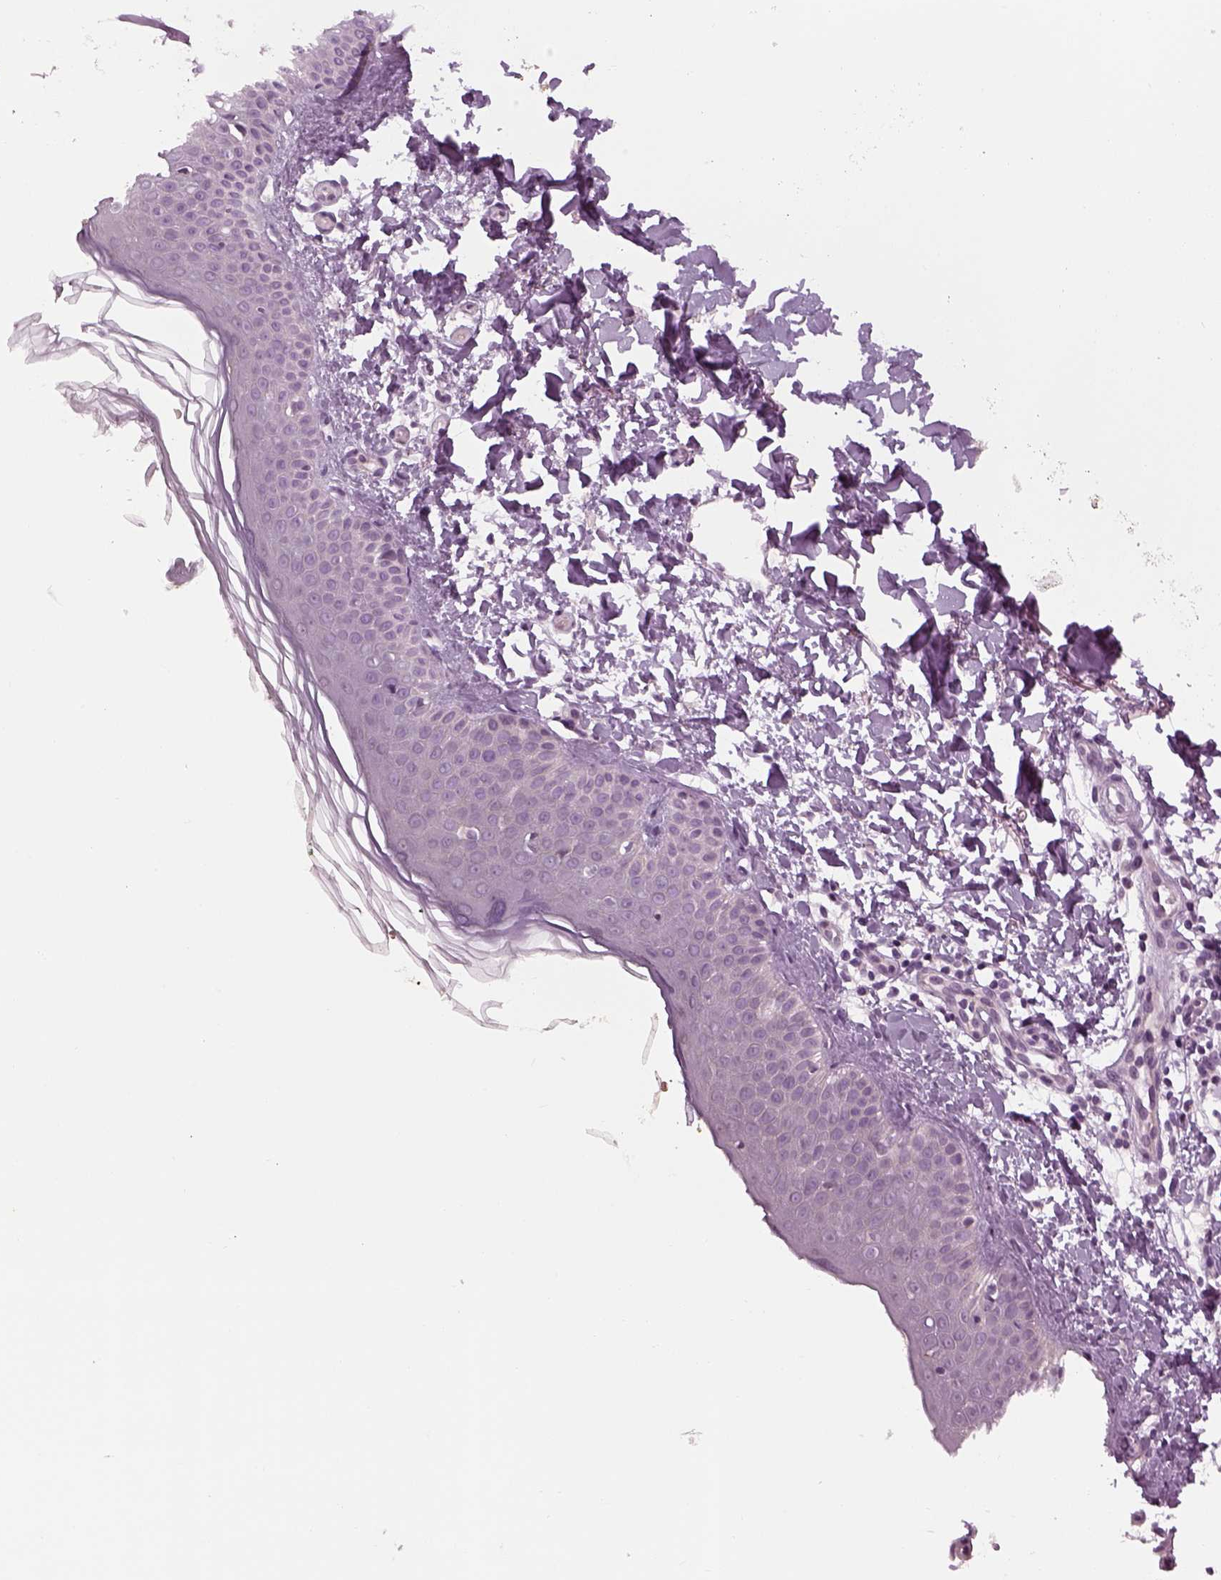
{"staining": {"intensity": "negative", "quantity": "none", "location": "none"}, "tissue": "skin", "cell_type": "Fibroblasts", "image_type": "normal", "snomed": [{"axis": "morphology", "description": "Normal tissue, NOS"}, {"axis": "topography", "description": "Skin"}], "caption": "The photomicrograph shows no significant staining in fibroblasts of skin.", "gene": "LRRIQ3", "patient": {"sex": "female", "age": 62}}